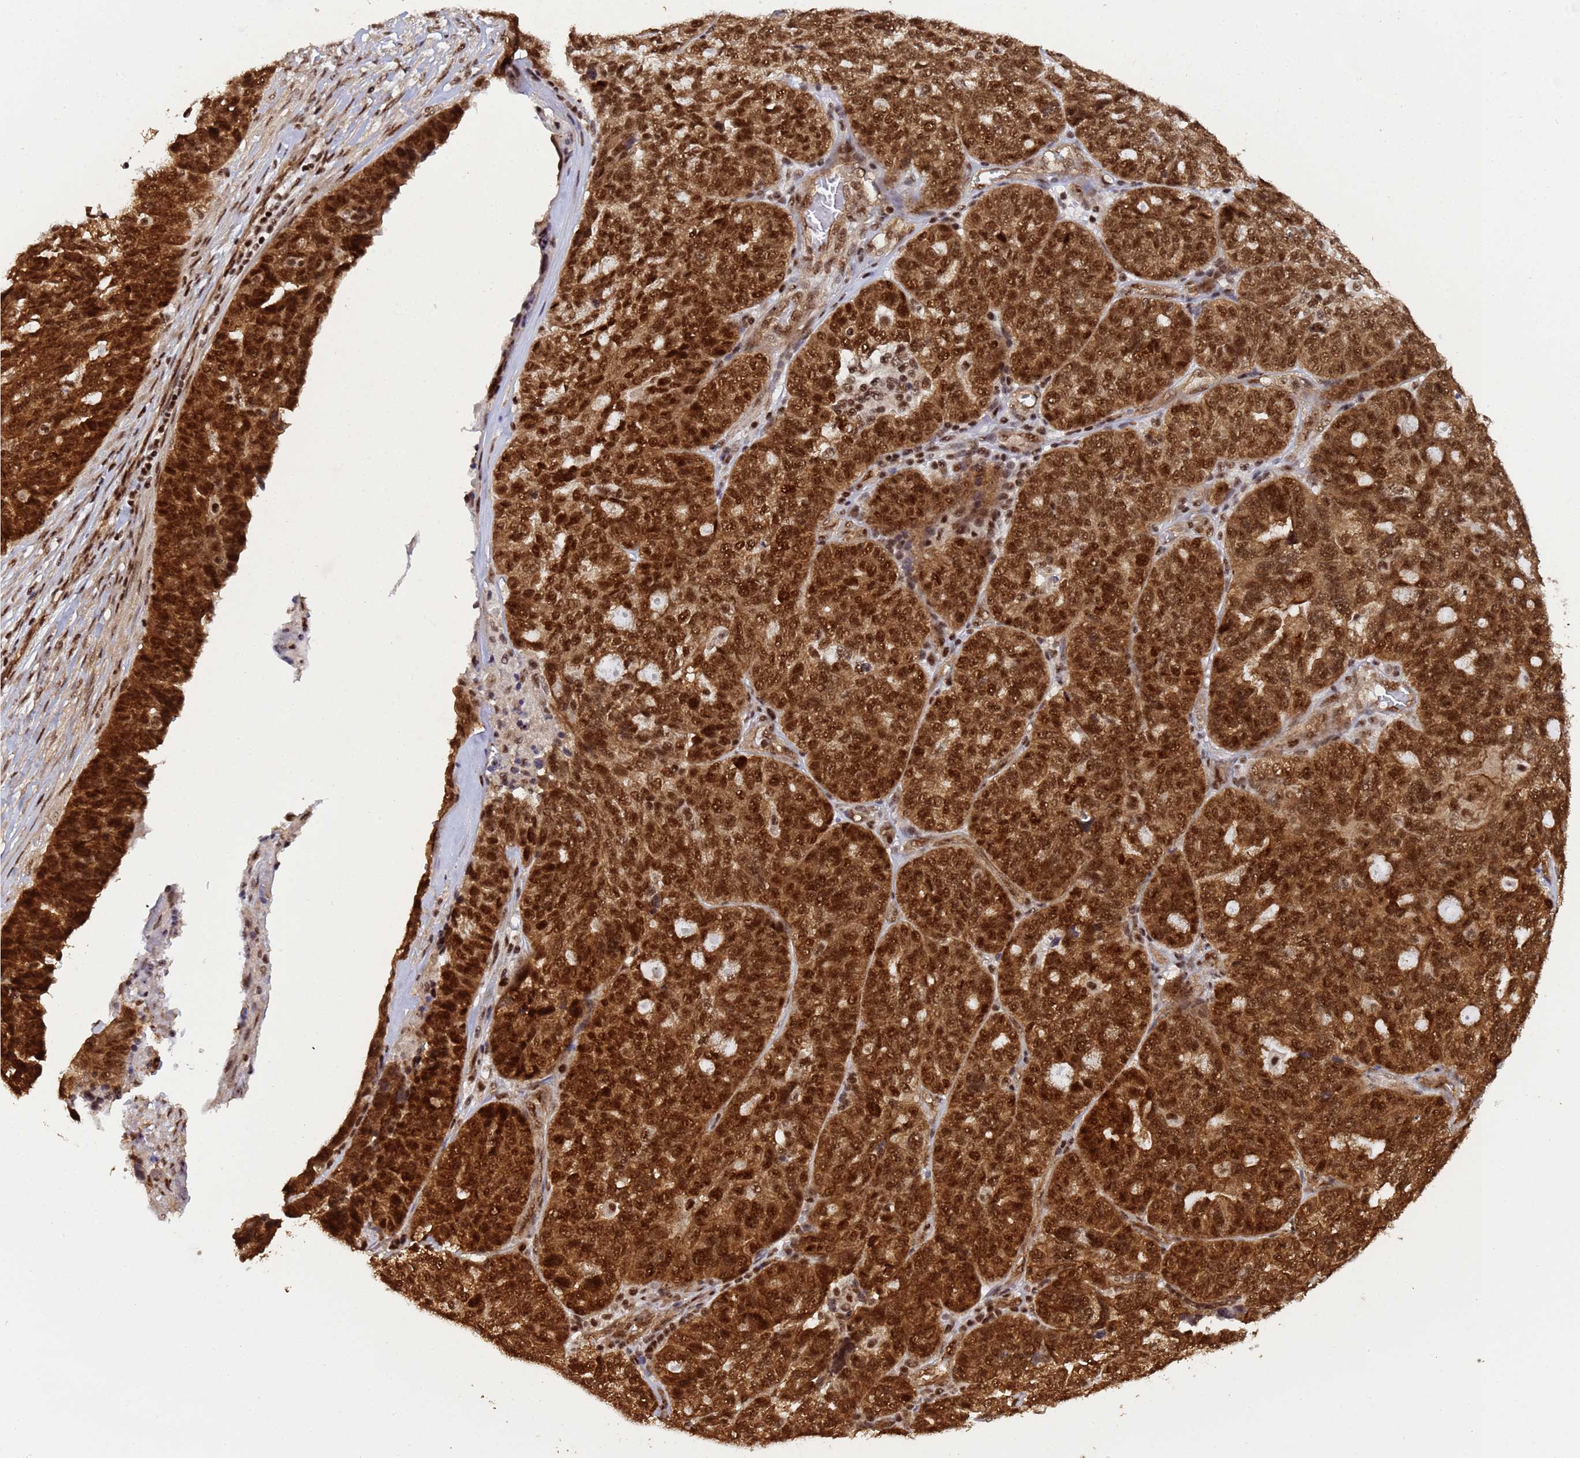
{"staining": {"intensity": "strong", "quantity": ">75%", "location": "cytoplasmic/membranous,nuclear"}, "tissue": "ovarian cancer", "cell_type": "Tumor cells", "image_type": "cancer", "snomed": [{"axis": "morphology", "description": "Cystadenocarcinoma, serous, NOS"}, {"axis": "topography", "description": "Ovary"}], "caption": "IHC (DAB) staining of human serous cystadenocarcinoma (ovarian) displays strong cytoplasmic/membranous and nuclear protein expression in approximately >75% of tumor cells.", "gene": "SYF2", "patient": {"sex": "female", "age": 59}}